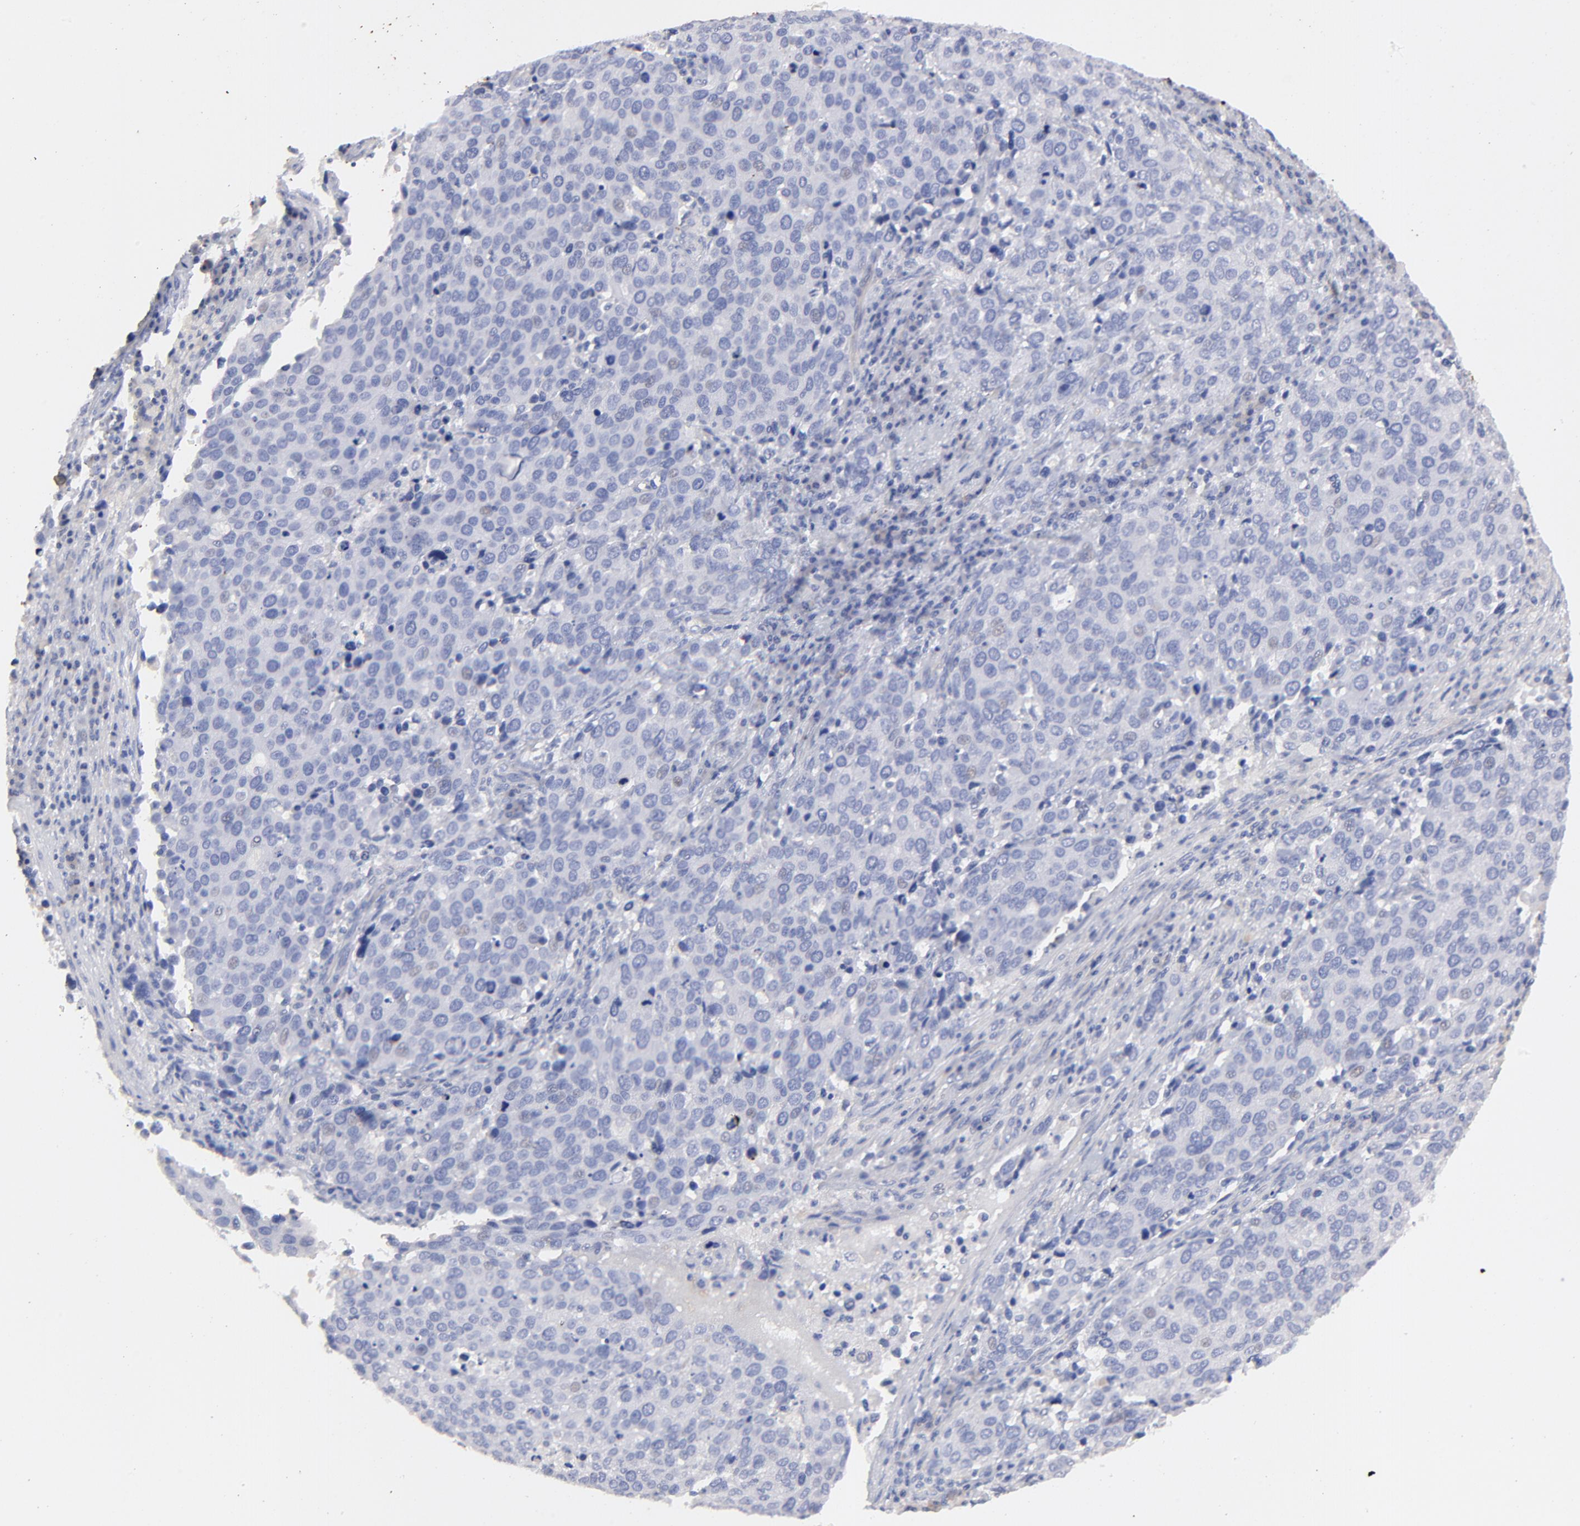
{"staining": {"intensity": "negative", "quantity": "none", "location": "none"}, "tissue": "cervical cancer", "cell_type": "Tumor cells", "image_type": "cancer", "snomed": [{"axis": "morphology", "description": "Squamous cell carcinoma, NOS"}, {"axis": "topography", "description": "Cervix"}], "caption": "Image shows no significant protein expression in tumor cells of cervical squamous cell carcinoma.", "gene": "HORMAD2", "patient": {"sex": "female", "age": 54}}